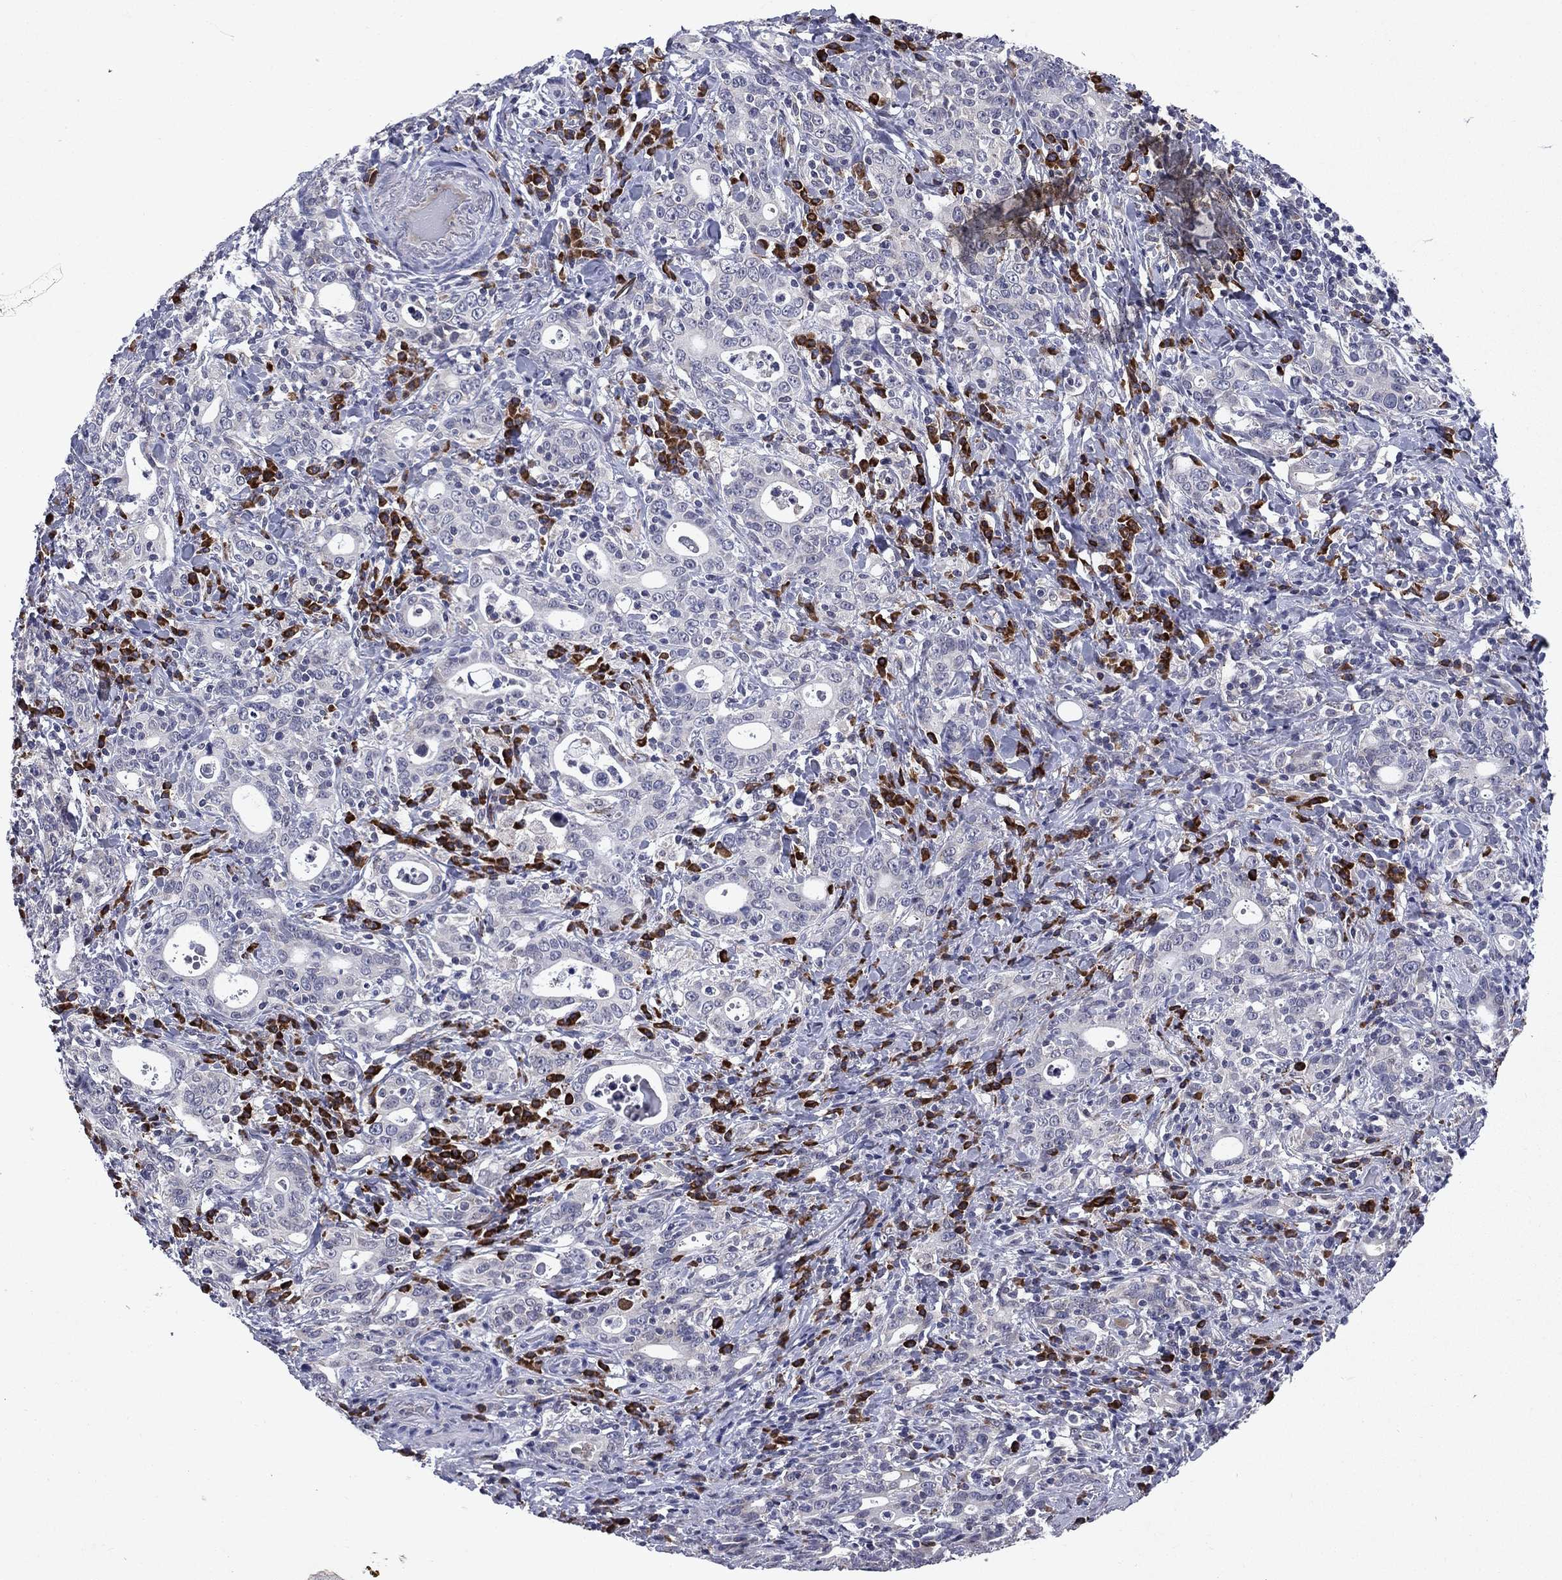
{"staining": {"intensity": "negative", "quantity": "none", "location": "none"}, "tissue": "stomach cancer", "cell_type": "Tumor cells", "image_type": "cancer", "snomed": [{"axis": "morphology", "description": "Adenocarcinoma, NOS"}, {"axis": "topography", "description": "Stomach"}], "caption": "High magnification brightfield microscopy of stomach adenocarcinoma stained with DAB (brown) and counterstained with hematoxylin (blue): tumor cells show no significant staining.", "gene": "ECM1", "patient": {"sex": "male", "age": 79}}